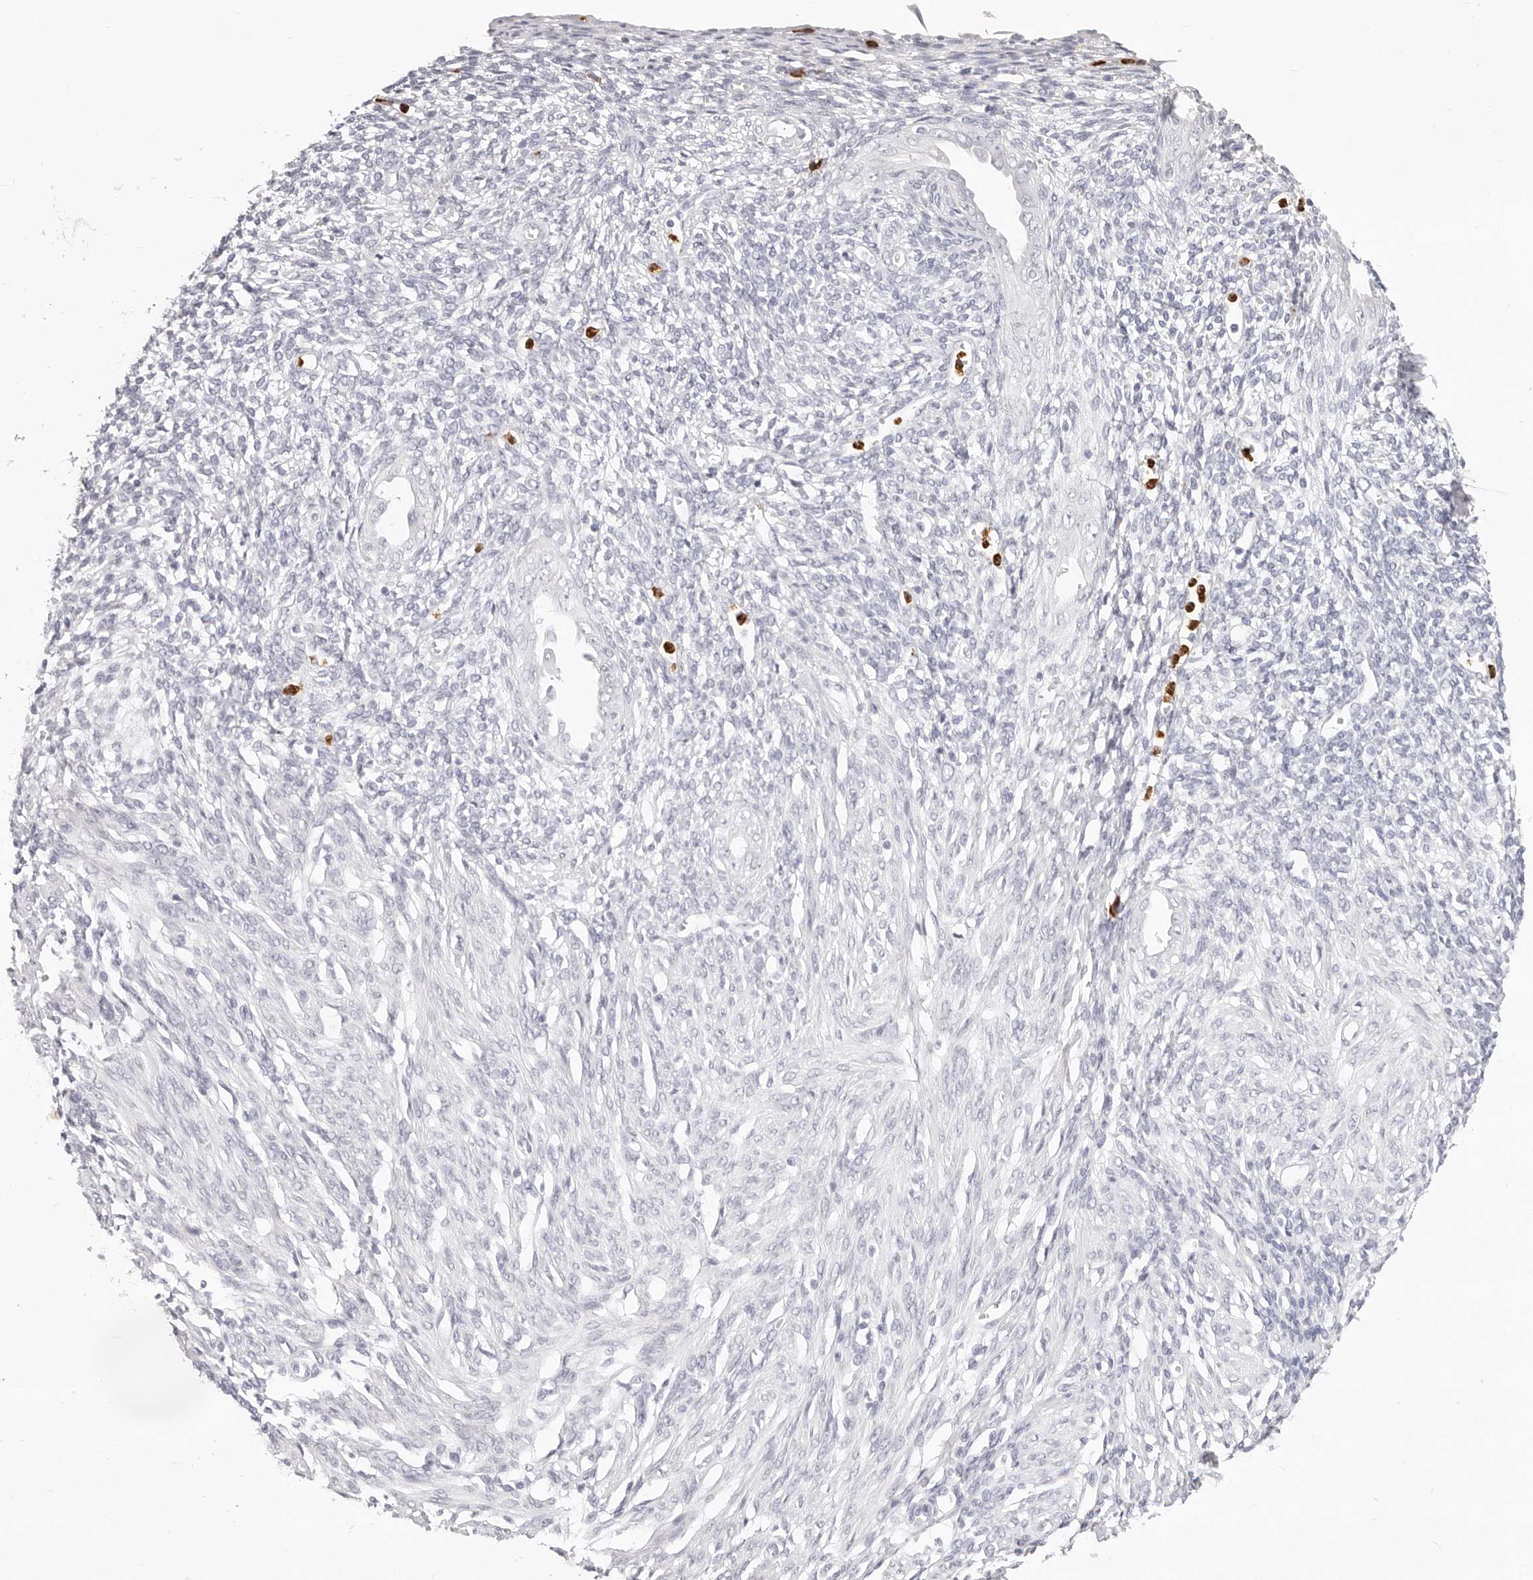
{"staining": {"intensity": "negative", "quantity": "none", "location": "none"}, "tissue": "endometrium", "cell_type": "Cells in endometrial stroma", "image_type": "normal", "snomed": [{"axis": "morphology", "description": "Normal tissue, NOS"}, {"axis": "topography", "description": "Endometrium"}], "caption": "An immunohistochemistry (IHC) photomicrograph of benign endometrium is shown. There is no staining in cells in endometrial stroma of endometrium. (DAB immunohistochemistry with hematoxylin counter stain).", "gene": "CAMP", "patient": {"sex": "female", "age": 66}}